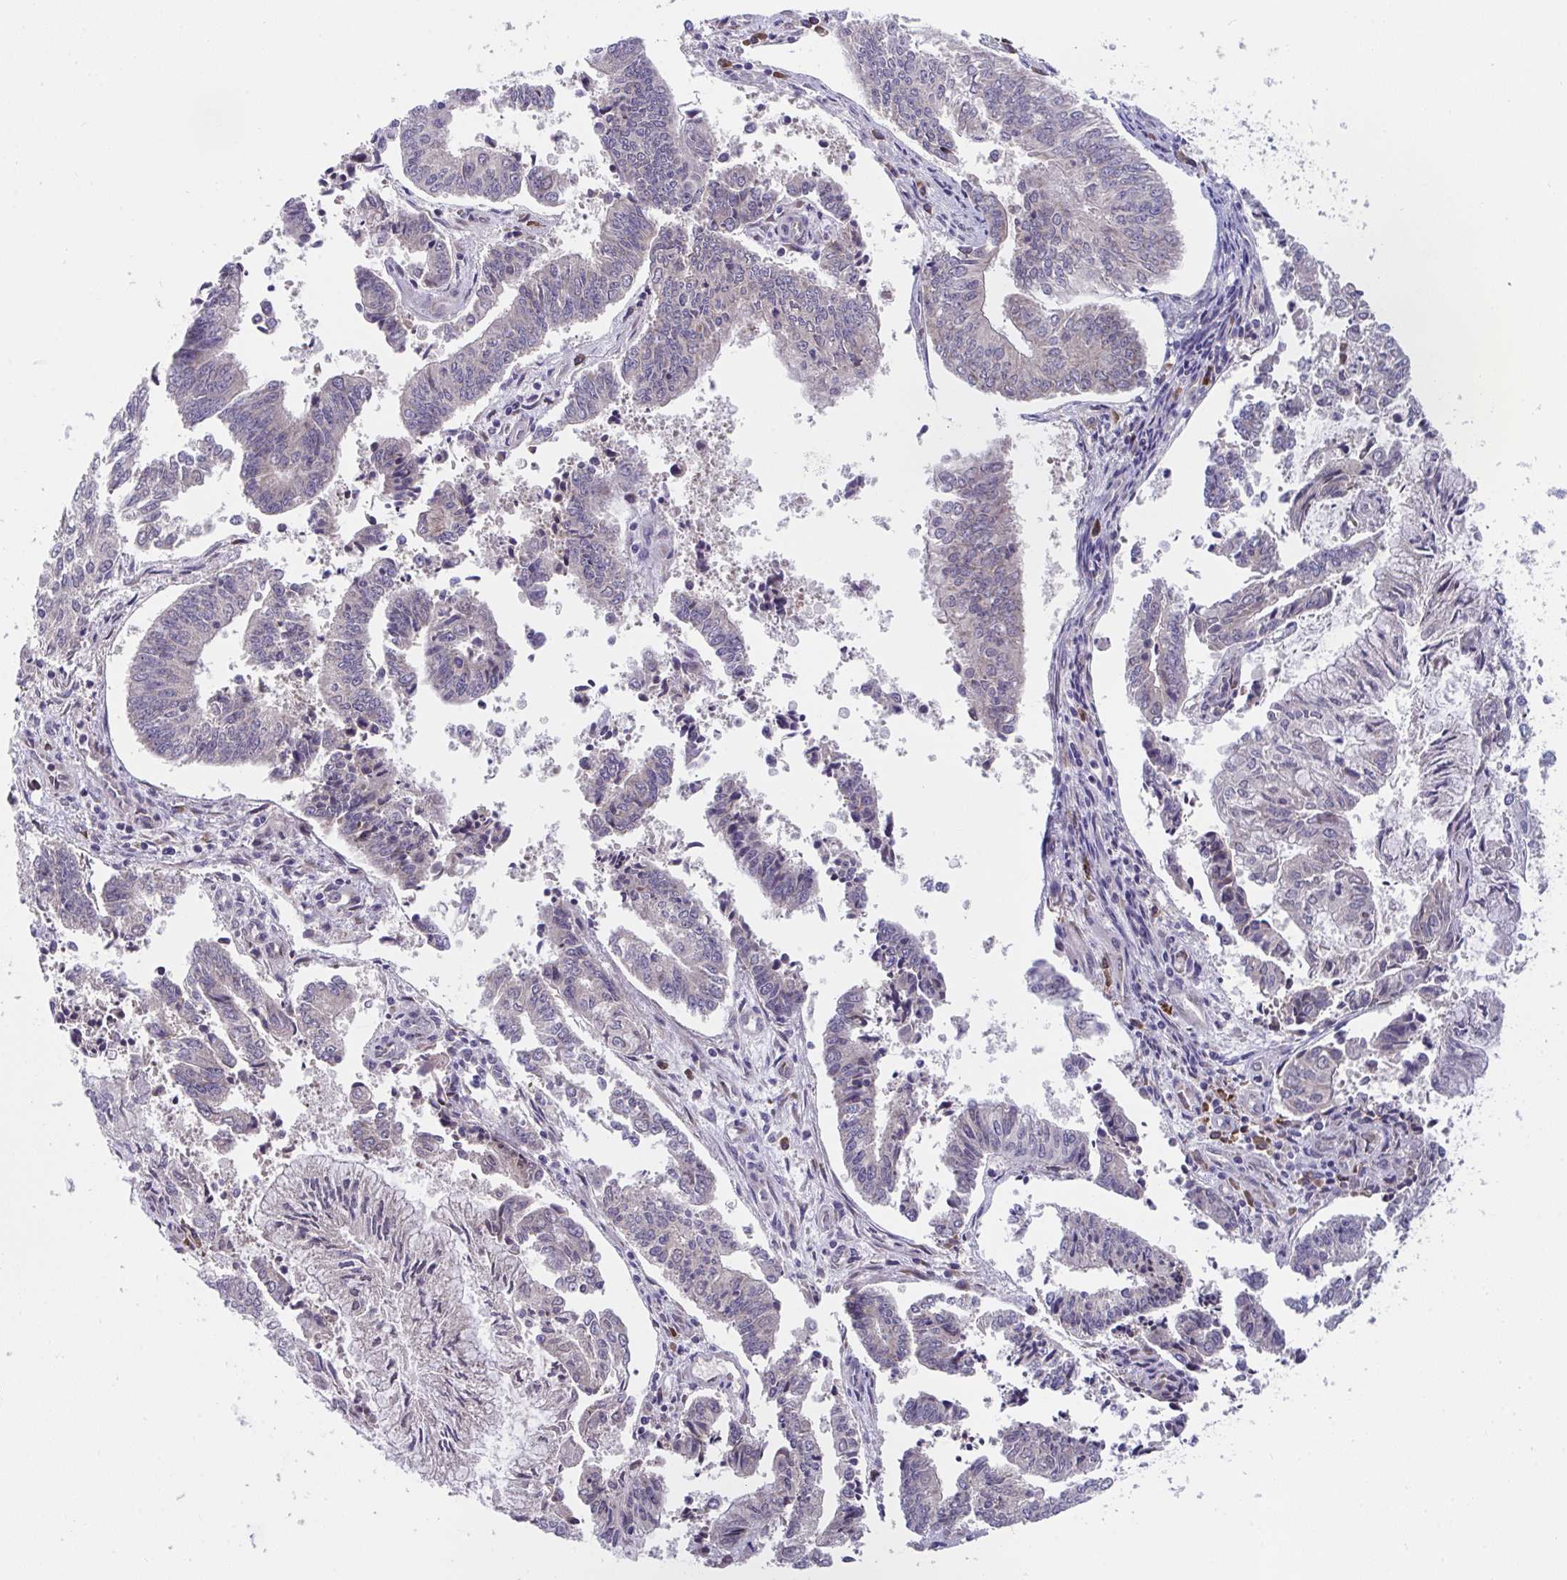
{"staining": {"intensity": "negative", "quantity": "none", "location": "none"}, "tissue": "endometrial cancer", "cell_type": "Tumor cells", "image_type": "cancer", "snomed": [{"axis": "morphology", "description": "Adenocarcinoma, NOS"}, {"axis": "topography", "description": "Endometrium"}], "caption": "DAB immunohistochemical staining of endometrial cancer demonstrates no significant positivity in tumor cells.", "gene": "SUSD4", "patient": {"sex": "female", "age": 61}}